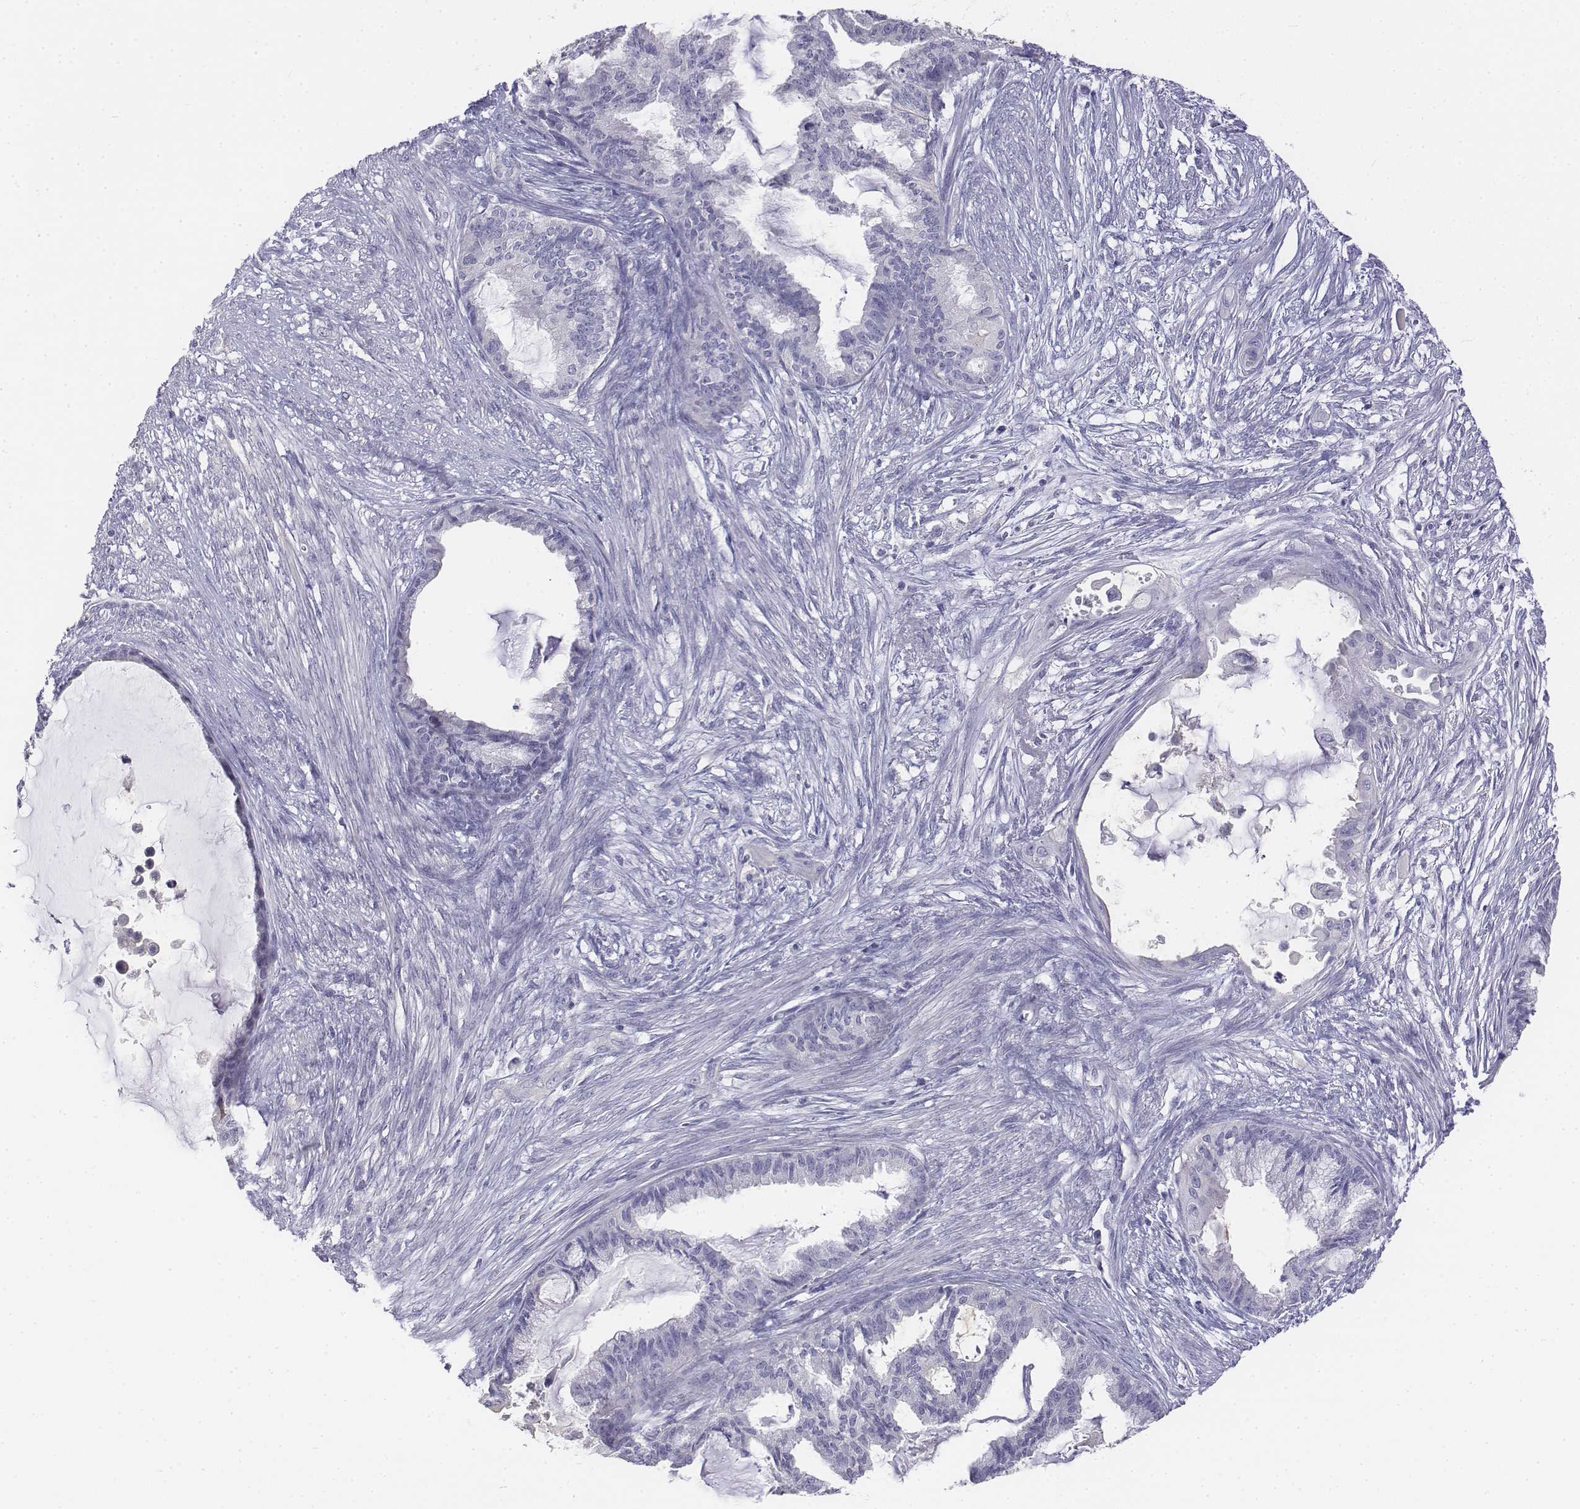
{"staining": {"intensity": "negative", "quantity": "none", "location": "none"}, "tissue": "endometrial cancer", "cell_type": "Tumor cells", "image_type": "cancer", "snomed": [{"axis": "morphology", "description": "Adenocarcinoma, NOS"}, {"axis": "topography", "description": "Endometrium"}], "caption": "Immunohistochemistry (IHC) photomicrograph of neoplastic tissue: endometrial adenocarcinoma stained with DAB displays no significant protein staining in tumor cells.", "gene": "LGSN", "patient": {"sex": "female", "age": 86}}